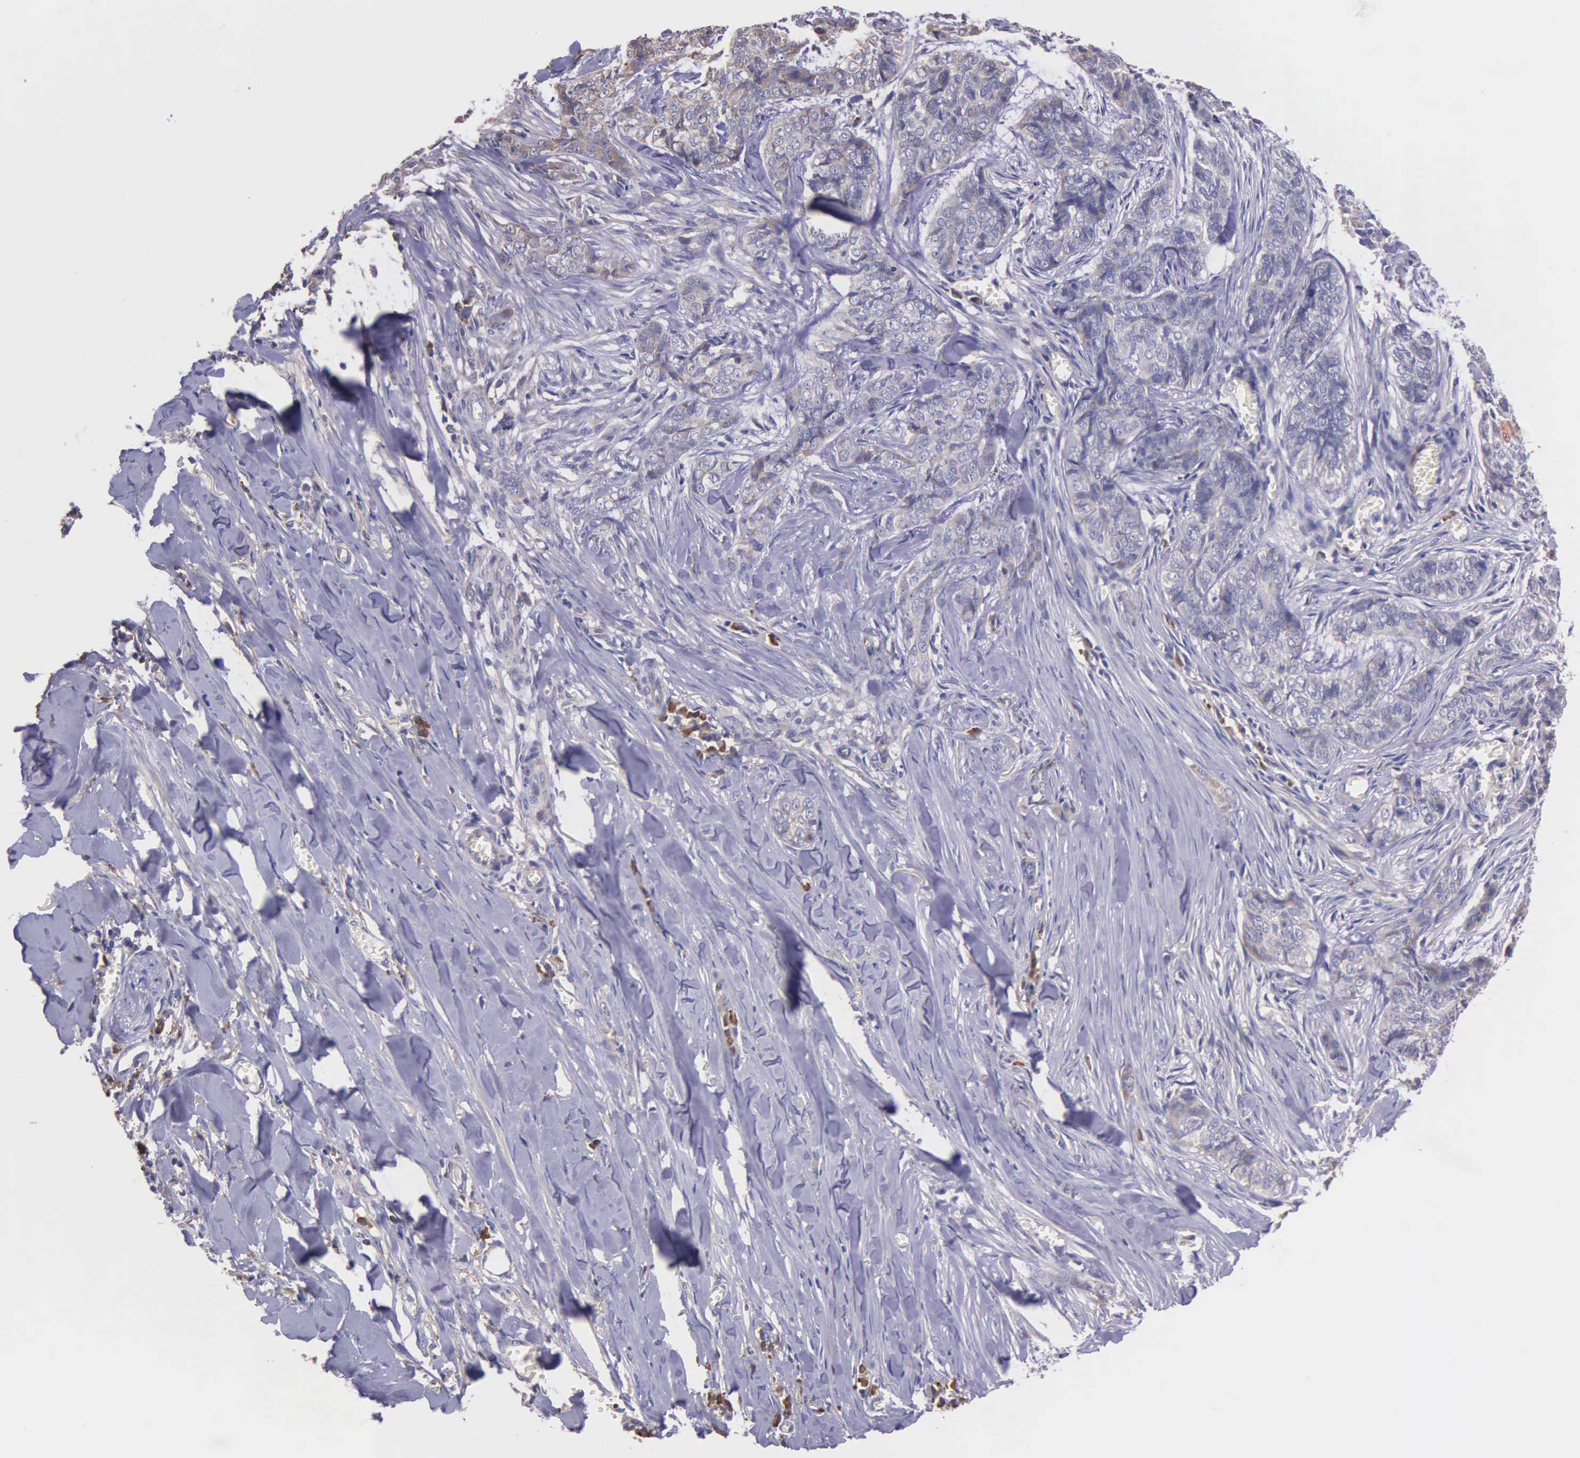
{"staining": {"intensity": "weak", "quantity": "<25%", "location": "cytoplasmic/membranous"}, "tissue": "skin cancer", "cell_type": "Tumor cells", "image_type": "cancer", "snomed": [{"axis": "morphology", "description": "Normal tissue, NOS"}, {"axis": "morphology", "description": "Basal cell carcinoma"}, {"axis": "topography", "description": "Skin"}], "caption": "An immunohistochemistry histopathology image of skin cancer (basal cell carcinoma) is shown. There is no staining in tumor cells of skin cancer (basal cell carcinoma).", "gene": "ZC3H12B", "patient": {"sex": "female", "age": 65}}